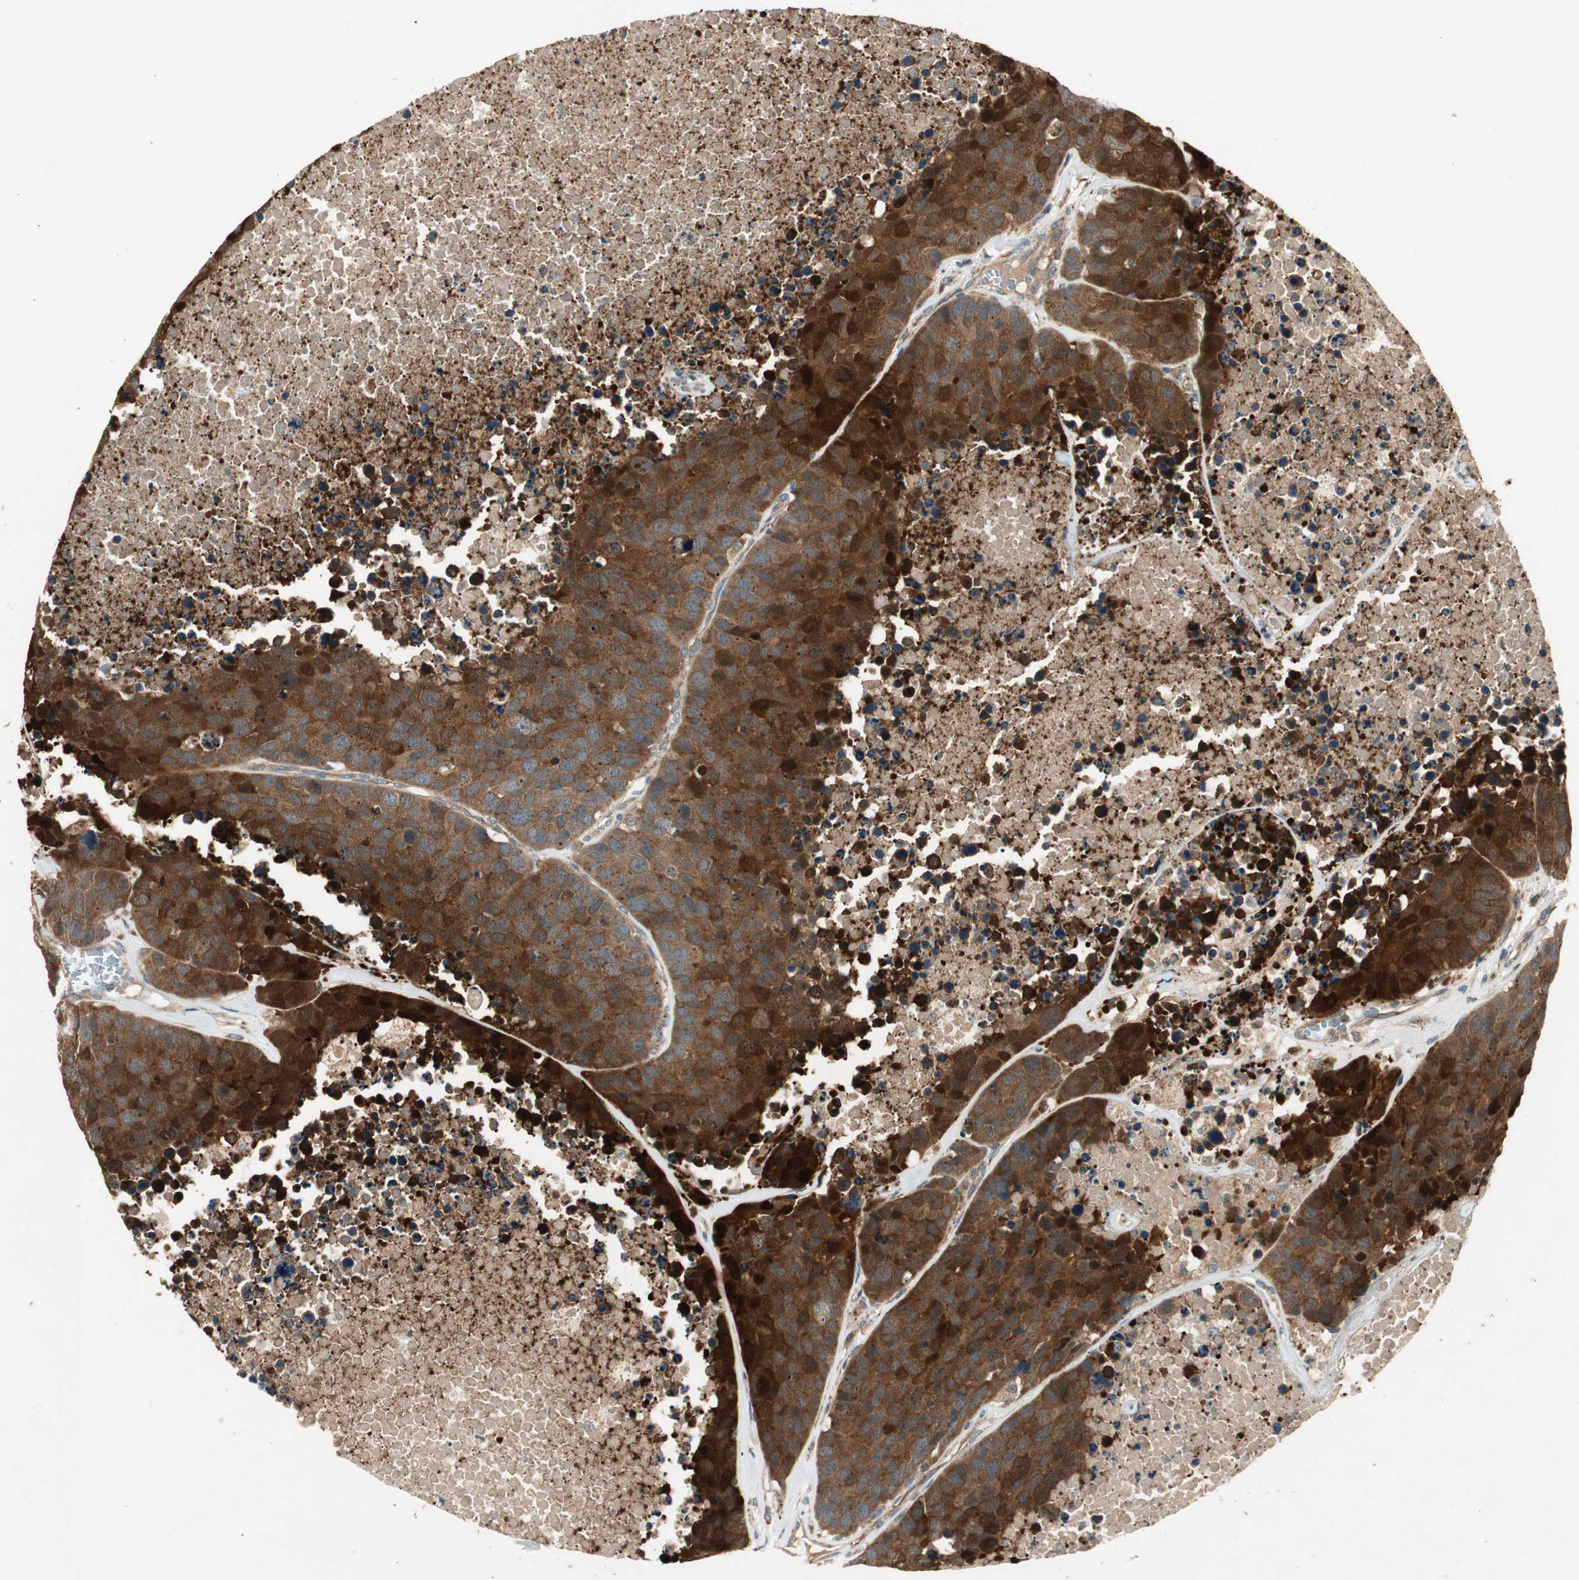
{"staining": {"intensity": "strong", "quantity": ">75%", "location": "cytoplasmic/membranous"}, "tissue": "carcinoid", "cell_type": "Tumor cells", "image_type": "cancer", "snomed": [{"axis": "morphology", "description": "Carcinoid, malignant, NOS"}, {"axis": "topography", "description": "Lung"}], "caption": "This is a histology image of IHC staining of carcinoid (malignant), which shows strong staining in the cytoplasmic/membranous of tumor cells.", "gene": "CHADL", "patient": {"sex": "male", "age": 60}}